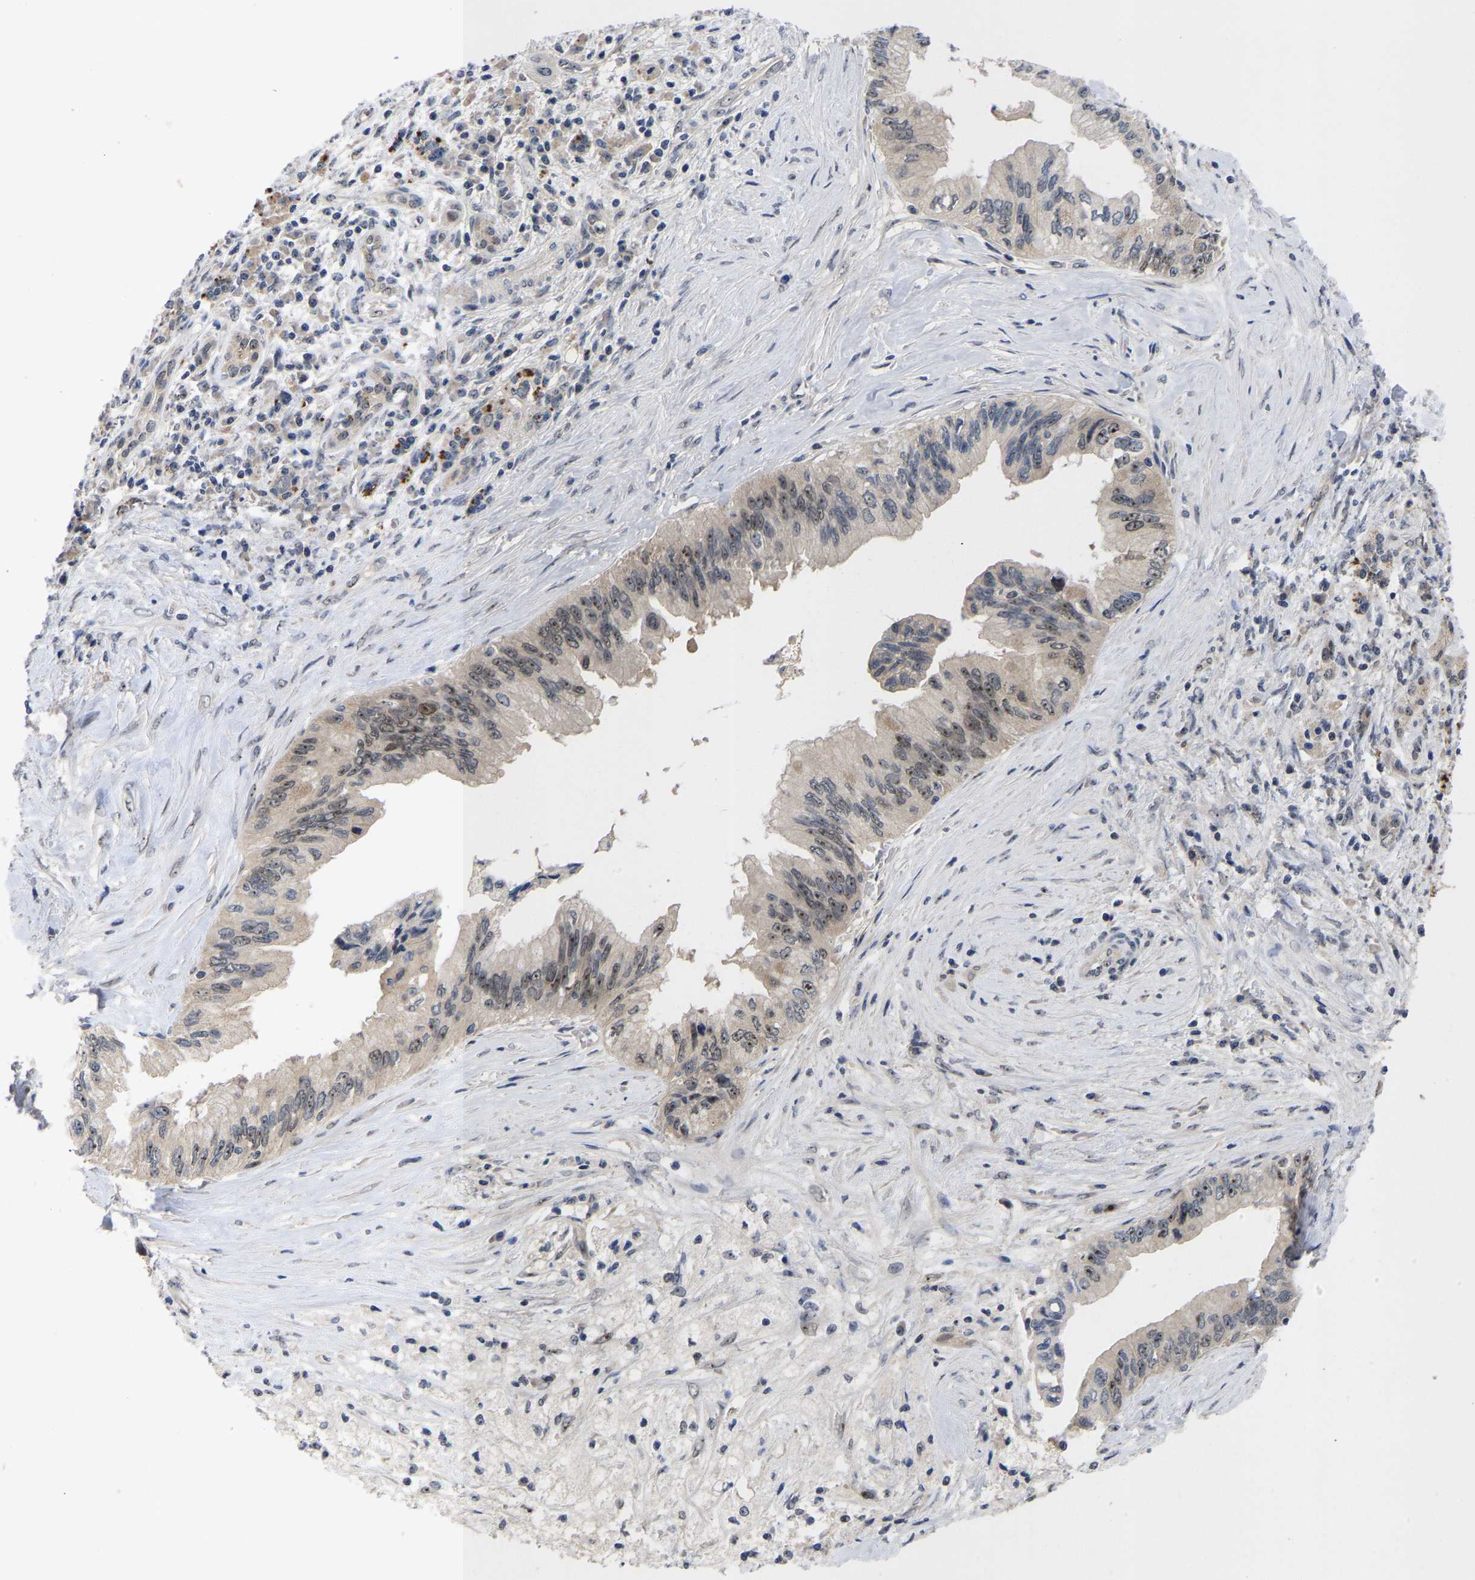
{"staining": {"intensity": "weak", "quantity": "<25%", "location": "nuclear"}, "tissue": "pancreatic cancer", "cell_type": "Tumor cells", "image_type": "cancer", "snomed": [{"axis": "morphology", "description": "Adenocarcinoma, NOS"}, {"axis": "topography", "description": "Pancreas"}], "caption": "Immunohistochemical staining of human pancreatic adenocarcinoma exhibits no significant expression in tumor cells.", "gene": "NLE1", "patient": {"sex": "female", "age": 73}}